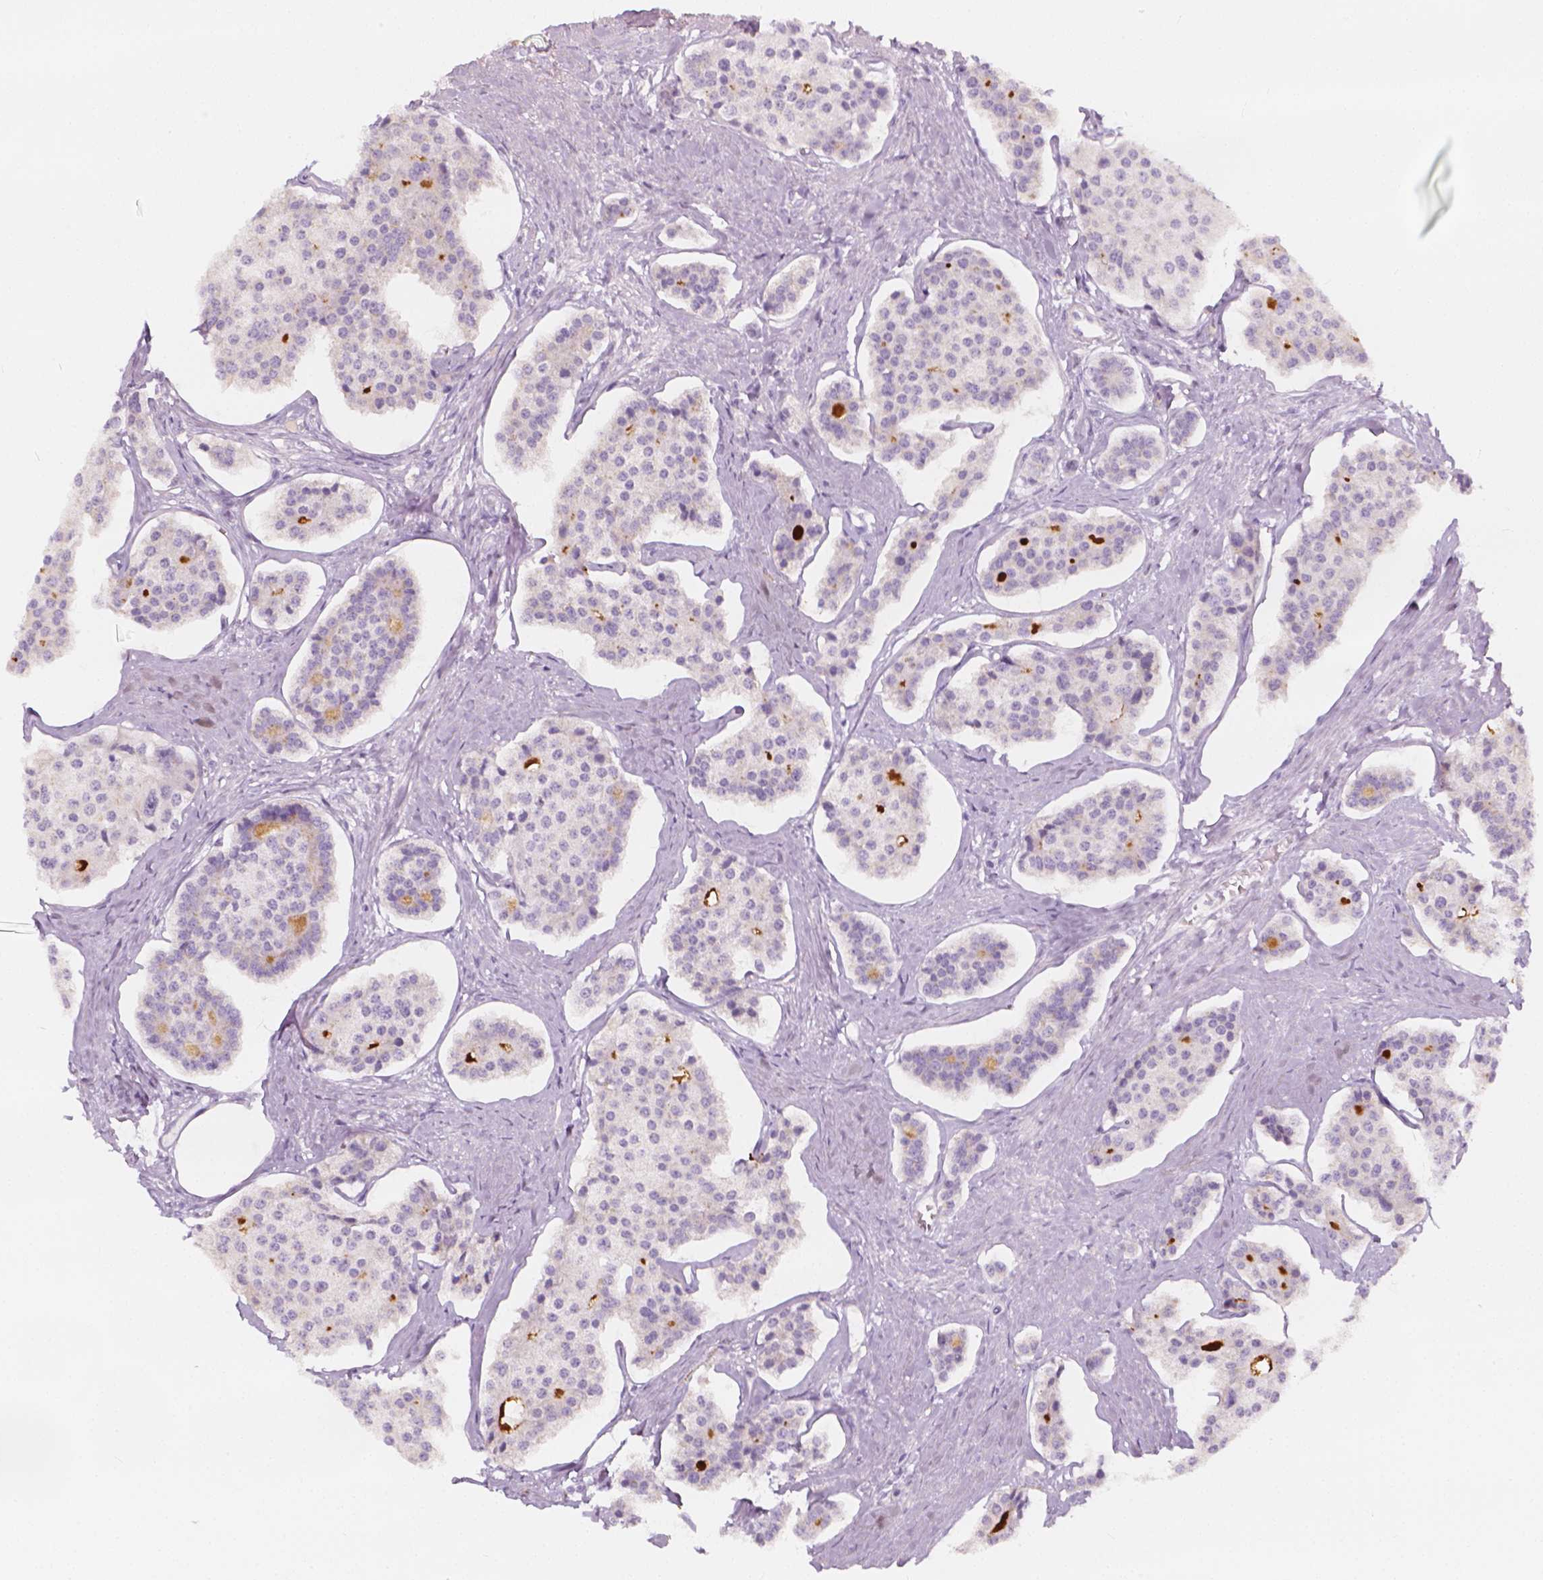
{"staining": {"intensity": "negative", "quantity": "none", "location": "none"}, "tissue": "carcinoid", "cell_type": "Tumor cells", "image_type": "cancer", "snomed": [{"axis": "morphology", "description": "Carcinoid, malignant, NOS"}, {"axis": "topography", "description": "Small intestine"}], "caption": "Photomicrograph shows no protein staining in tumor cells of carcinoid tissue.", "gene": "RBFOX1", "patient": {"sex": "female", "age": 65}}